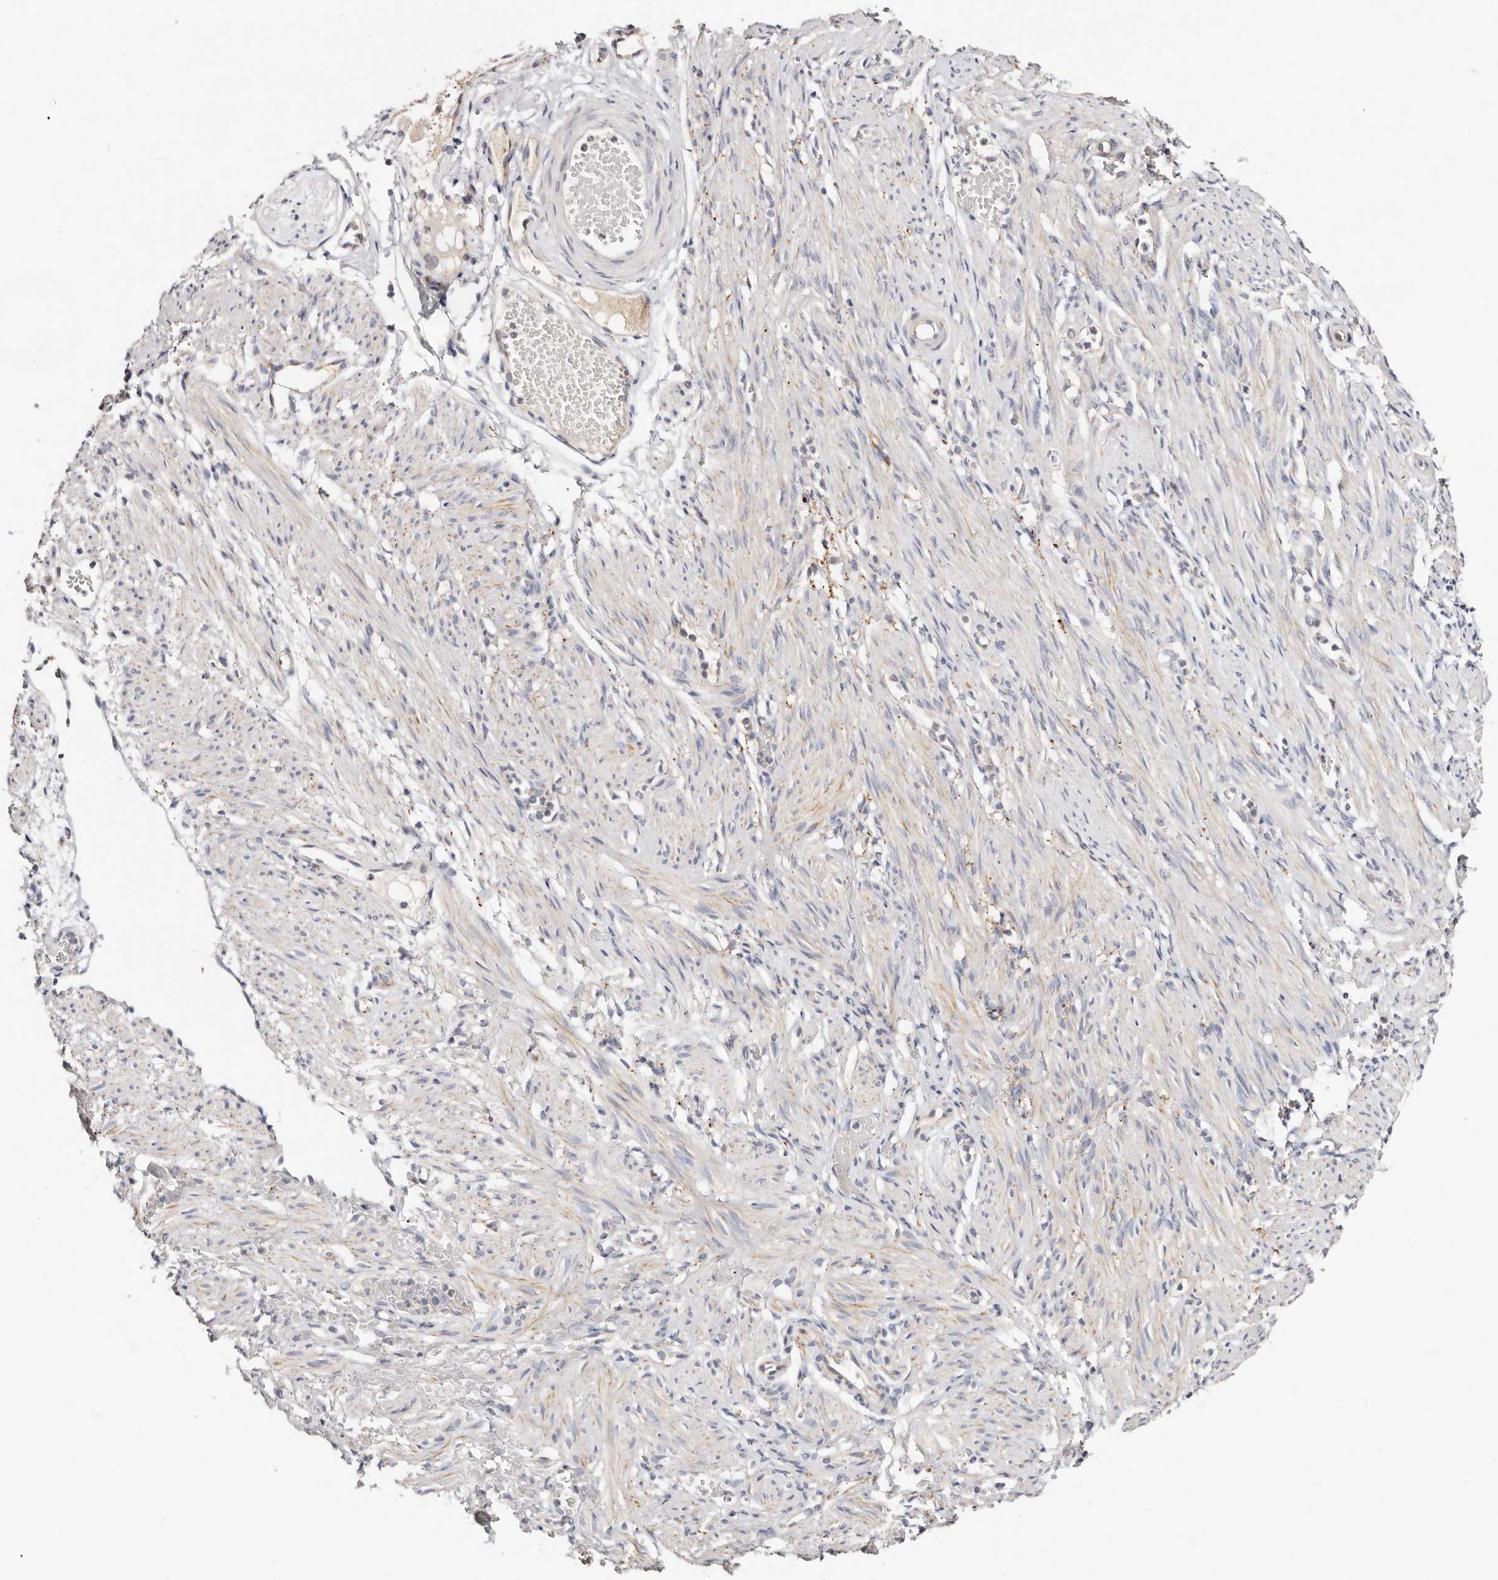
{"staining": {"intensity": "negative", "quantity": "none", "location": "none"}, "tissue": "adipose tissue", "cell_type": "Adipocytes", "image_type": "normal", "snomed": [{"axis": "morphology", "description": "Normal tissue, NOS"}, {"axis": "topography", "description": "Smooth muscle"}, {"axis": "topography", "description": "Peripheral nerve tissue"}], "caption": "Immunohistochemistry micrograph of unremarkable adipose tissue stained for a protein (brown), which shows no staining in adipocytes. Nuclei are stained in blue.", "gene": "VIPAS39", "patient": {"sex": "female", "age": 39}}